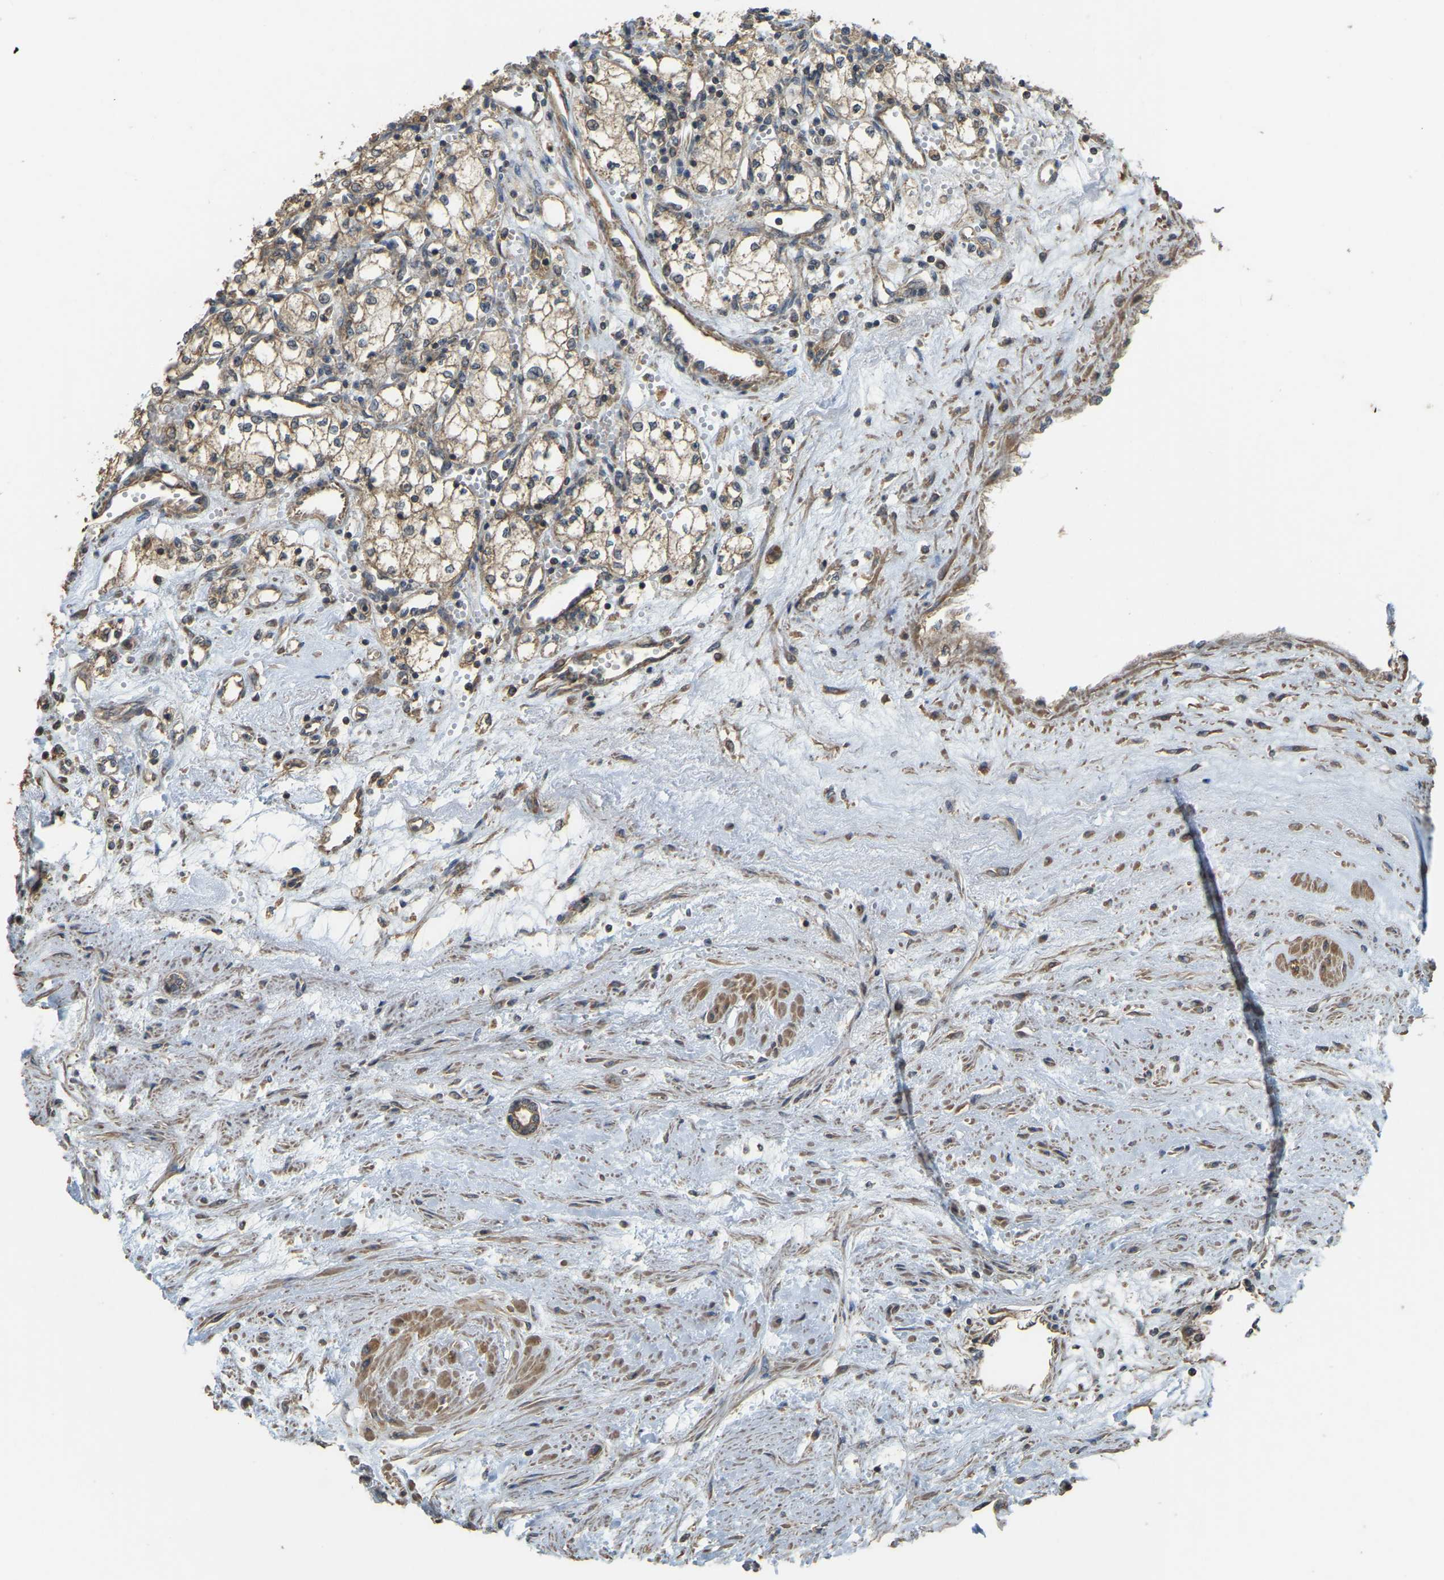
{"staining": {"intensity": "moderate", "quantity": ">75%", "location": "cytoplasmic/membranous"}, "tissue": "renal cancer", "cell_type": "Tumor cells", "image_type": "cancer", "snomed": [{"axis": "morphology", "description": "Adenocarcinoma, NOS"}, {"axis": "topography", "description": "Kidney"}], "caption": "A high-resolution histopathology image shows immunohistochemistry (IHC) staining of renal cancer, which displays moderate cytoplasmic/membranous staining in approximately >75% of tumor cells.", "gene": "GNG2", "patient": {"sex": "male", "age": 59}}